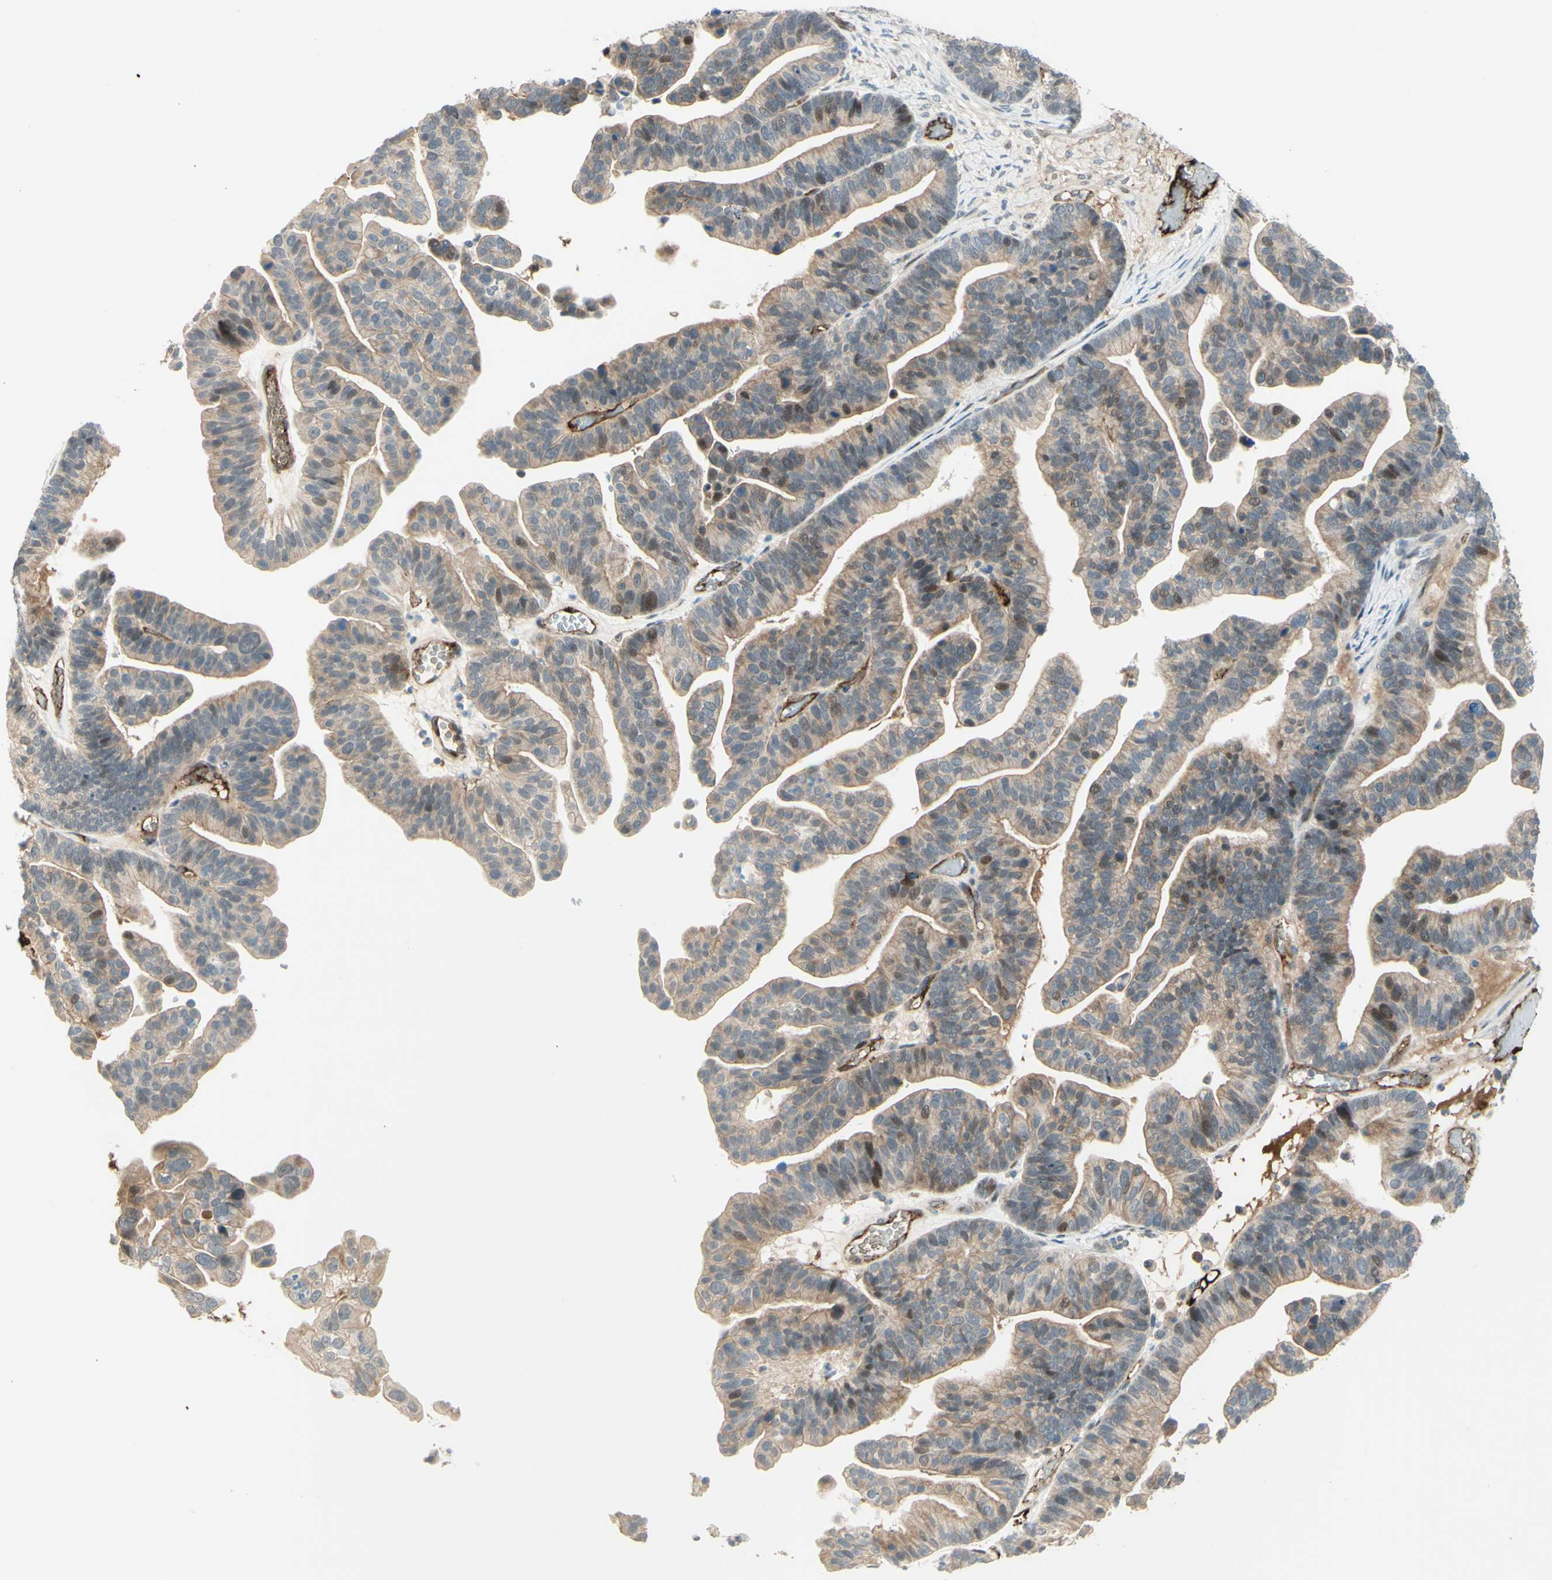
{"staining": {"intensity": "weak", "quantity": ">75%", "location": "cytoplasmic/membranous,nuclear"}, "tissue": "ovarian cancer", "cell_type": "Tumor cells", "image_type": "cancer", "snomed": [{"axis": "morphology", "description": "Cystadenocarcinoma, serous, NOS"}, {"axis": "topography", "description": "Ovary"}], "caption": "A brown stain highlights weak cytoplasmic/membranous and nuclear staining of a protein in human serous cystadenocarcinoma (ovarian) tumor cells.", "gene": "ANGPT2", "patient": {"sex": "female", "age": 56}}